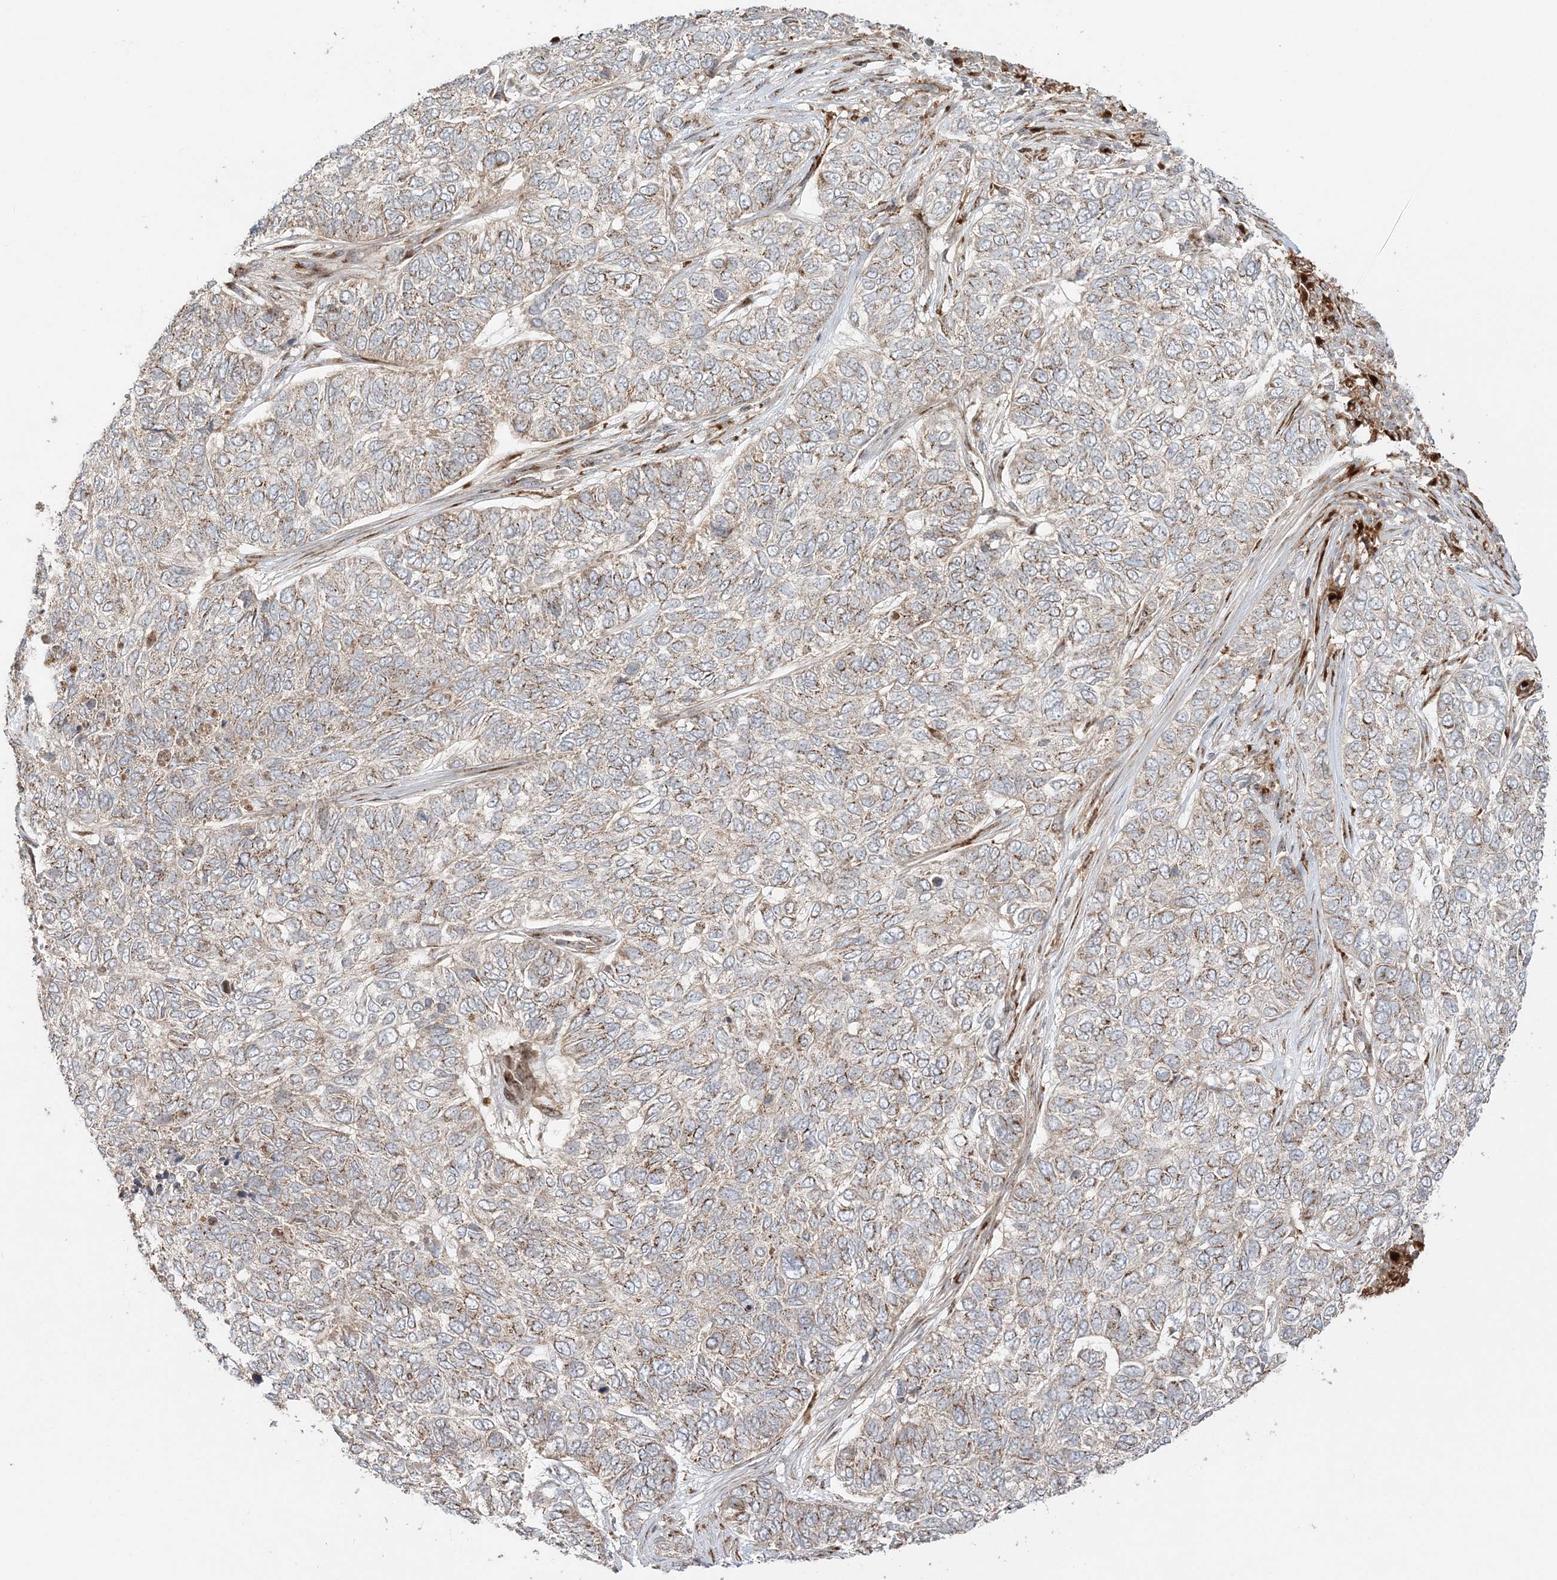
{"staining": {"intensity": "weak", "quantity": "<25%", "location": "cytoplasmic/membranous"}, "tissue": "skin cancer", "cell_type": "Tumor cells", "image_type": "cancer", "snomed": [{"axis": "morphology", "description": "Basal cell carcinoma"}, {"axis": "topography", "description": "Skin"}], "caption": "The IHC histopathology image has no significant staining in tumor cells of skin cancer (basal cell carcinoma) tissue.", "gene": "ABCC3", "patient": {"sex": "female", "age": 65}}